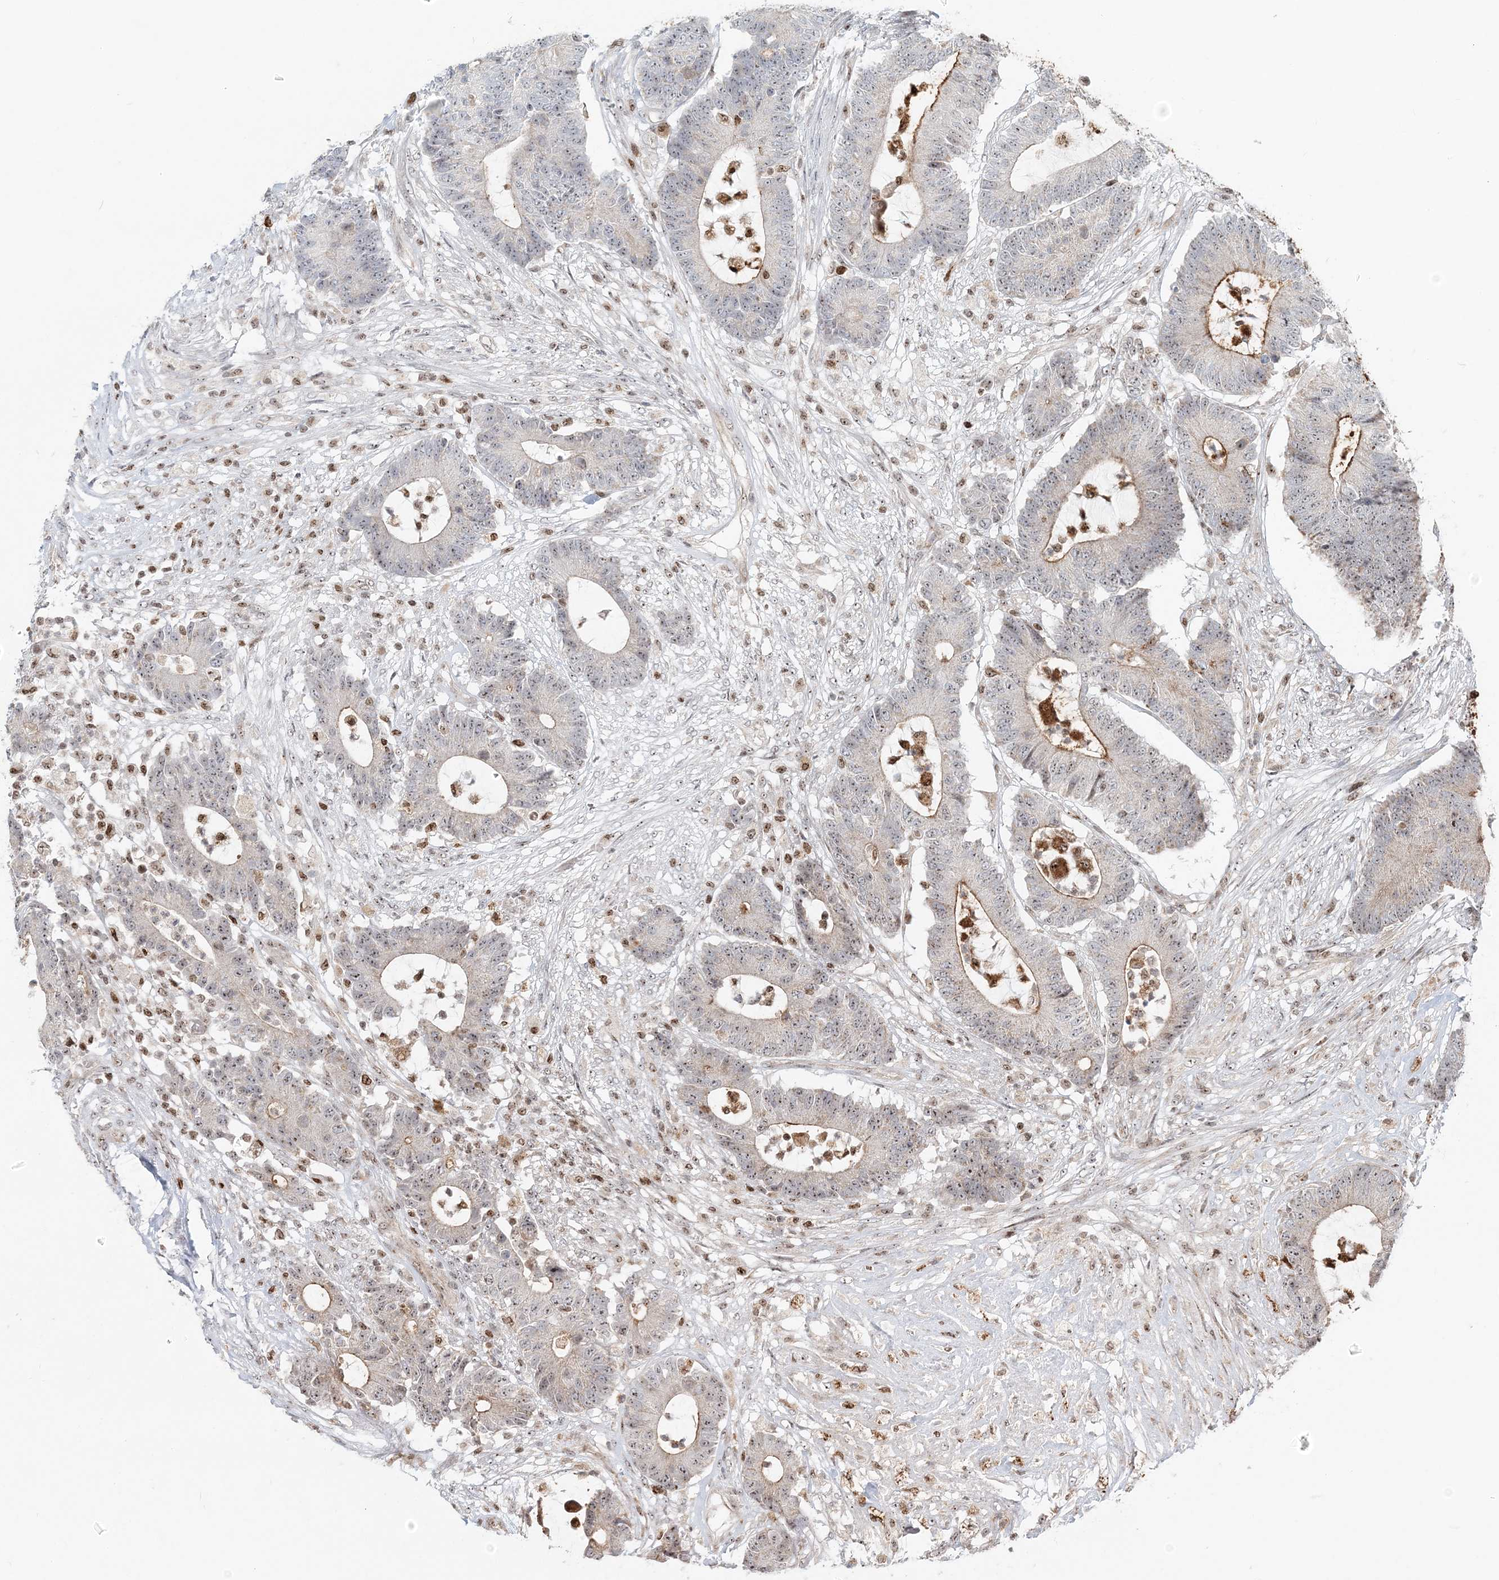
{"staining": {"intensity": "weak", "quantity": "25%-75%", "location": "nuclear"}, "tissue": "colorectal cancer", "cell_type": "Tumor cells", "image_type": "cancer", "snomed": [{"axis": "morphology", "description": "Adenocarcinoma, NOS"}, {"axis": "topography", "description": "Colon"}], "caption": "Brown immunohistochemical staining in colorectal cancer (adenocarcinoma) shows weak nuclear staining in about 25%-75% of tumor cells.", "gene": "UBE2F", "patient": {"sex": "female", "age": 84}}